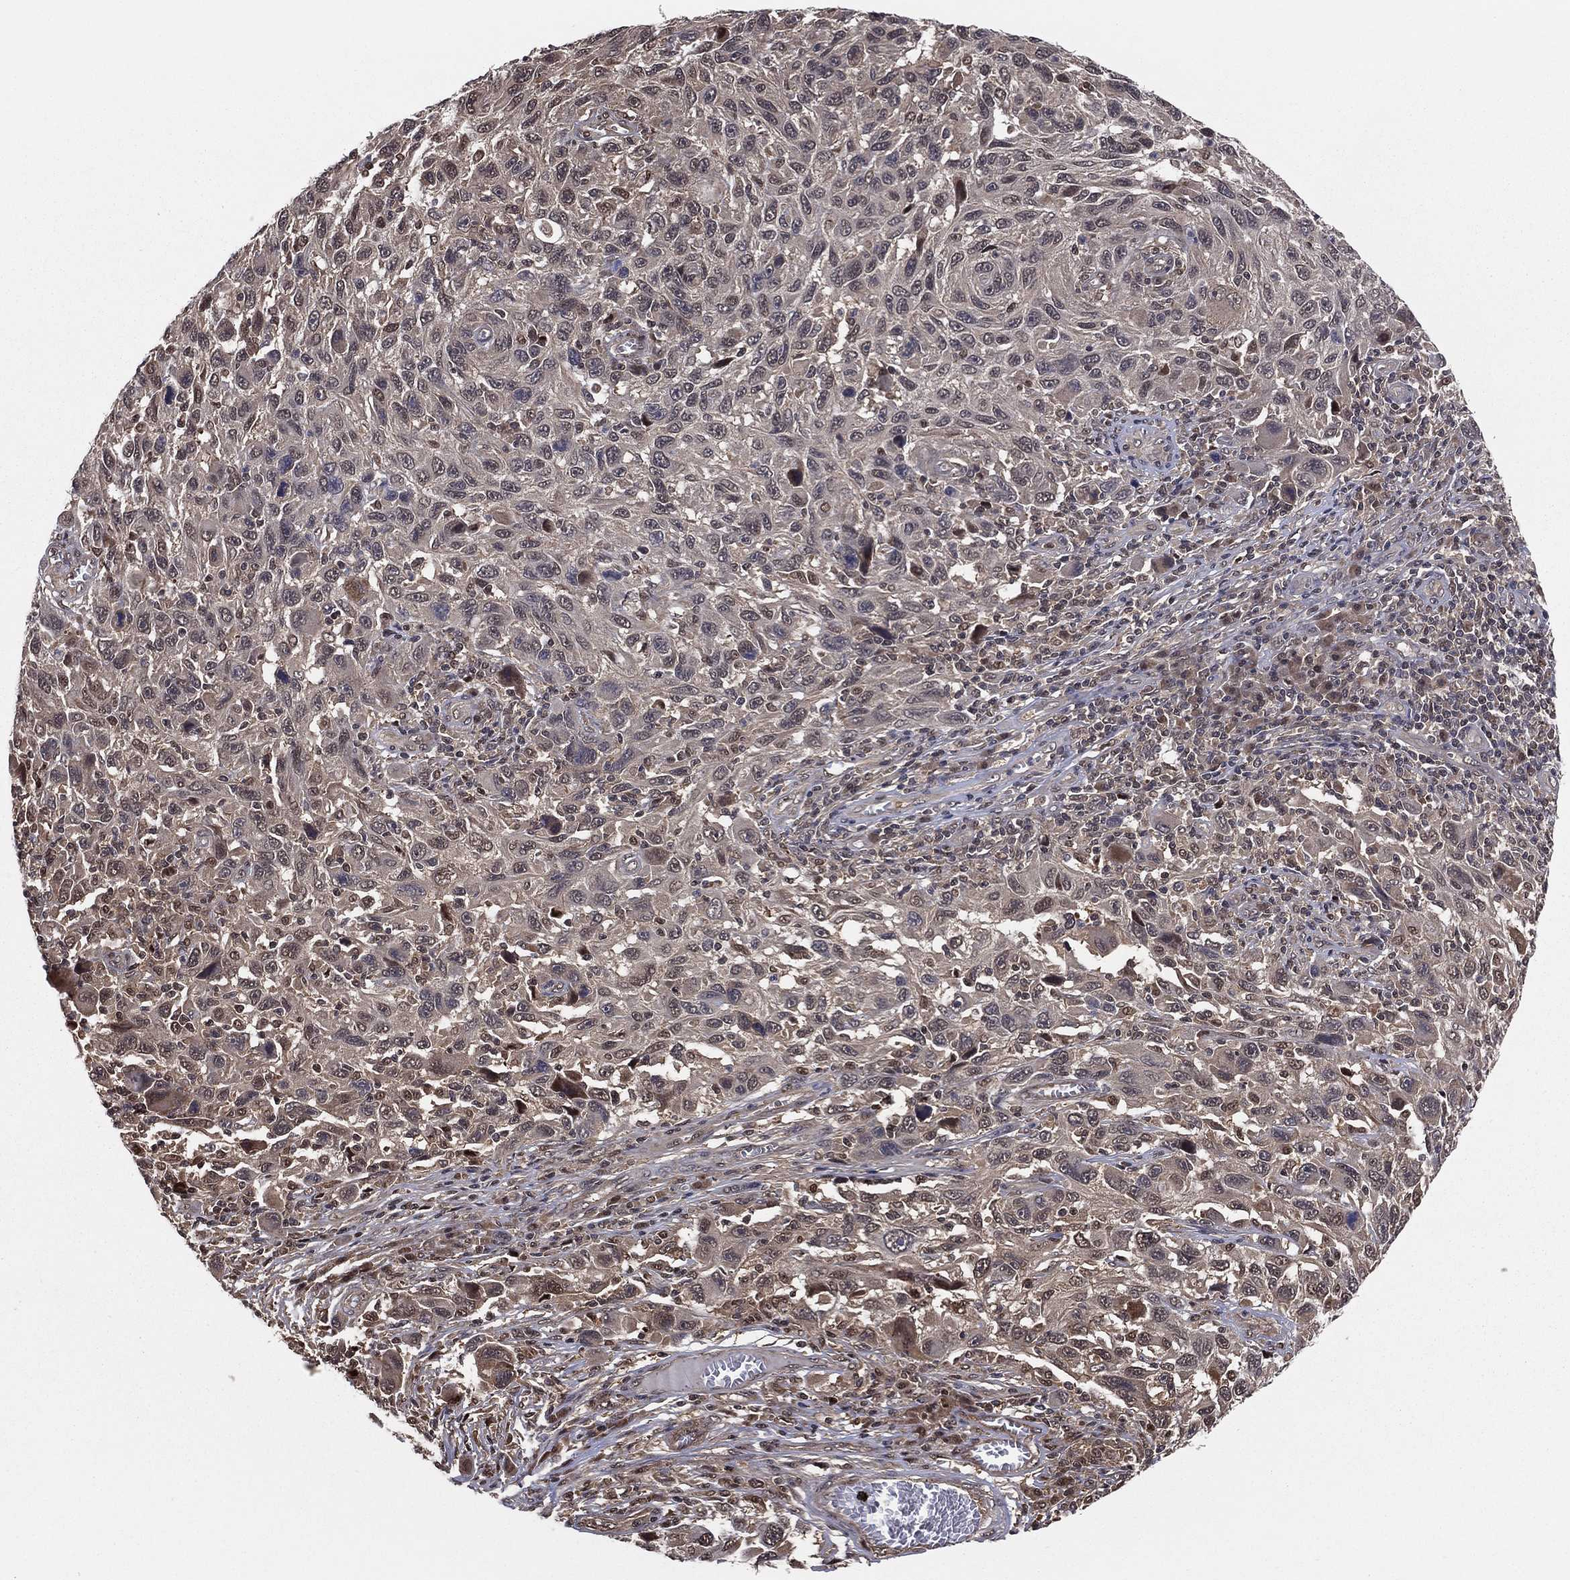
{"staining": {"intensity": "weak", "quantity": "<25%", "location": "cytoplasmic/membranous"}, "tissue": "melanoma", "cell_type": "Tumor cells", "image_type": "cancer", "snomed": [{"axis": "morphology", "description": "Malignant melanoma, NOS"}, {"axis": "topography", "description": "Skin"}], "caption": "Photomicrograph shows no protein staining in tumor cells of melanoma tissue. The staining is performed using DAB (3,3'-diaminobenzidine) brown chromogen with nuclei counter-stained in using hematoxylin.", "gene": "ICOSLG", "patient": {"sex": "male", "age": 53}}